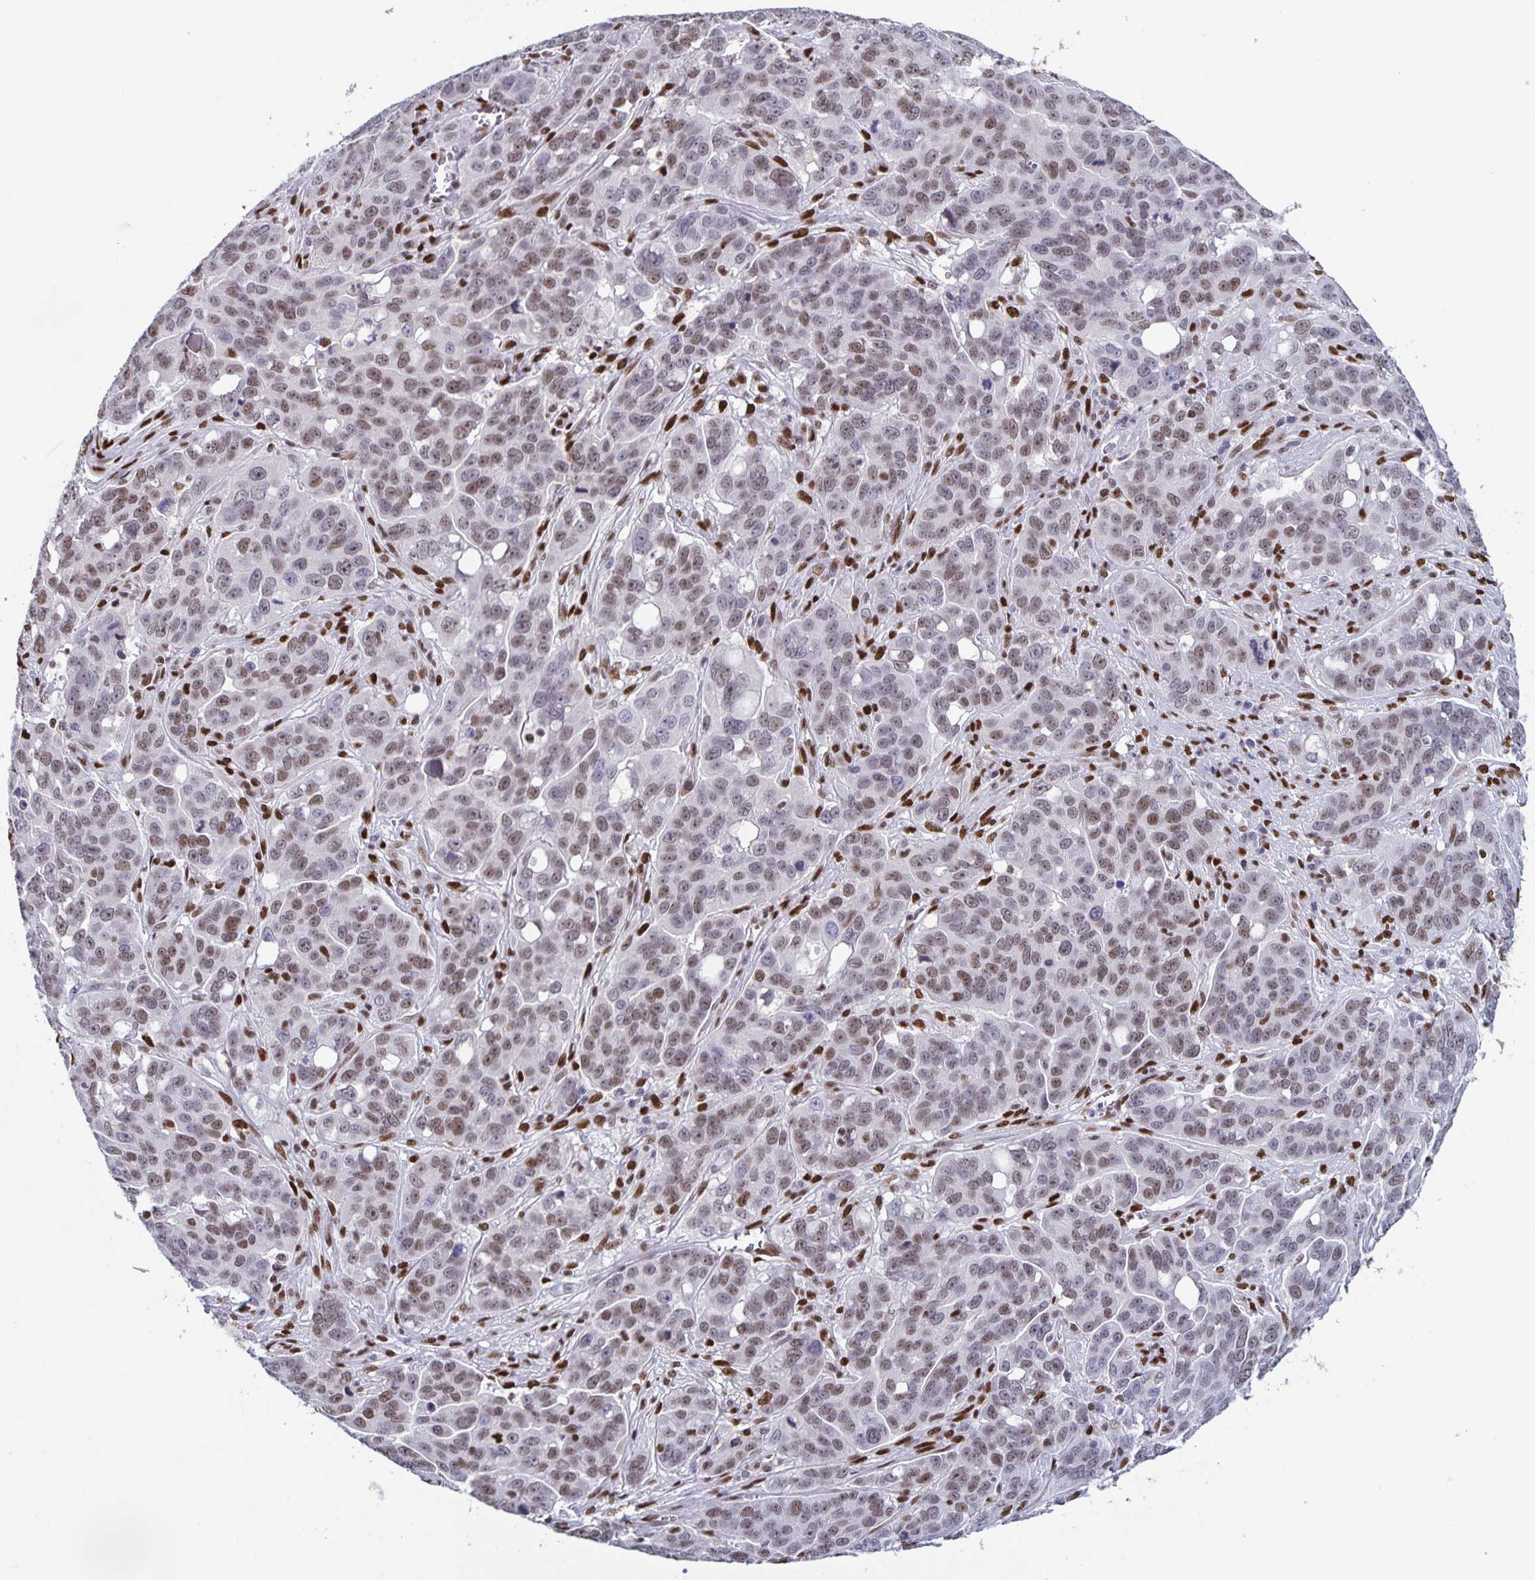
{"staining": {"intensity": "weak", "quantity": "25%-75%", "location": "nuclear"}, "tissue": "ovarian cancer", "cell_type": "Tumor cells", "image_type": "cancer", "snomed": [{"axis": "morphology", "description": "Carcinoma, endometroid"}, {"axis": "topography", "description": "Ovary"}], "caption": "DAB (3,3'-diaminobenzidine) immunohistochemical staining of human ovarian cancer displays weak nuclear protein expression in about 25%-75% of tumor cells. (DAB = brown stain, brightfield microscopy at high magnification).", "gene": "JUND", "patient": {"sex": "female", "age": 78}}